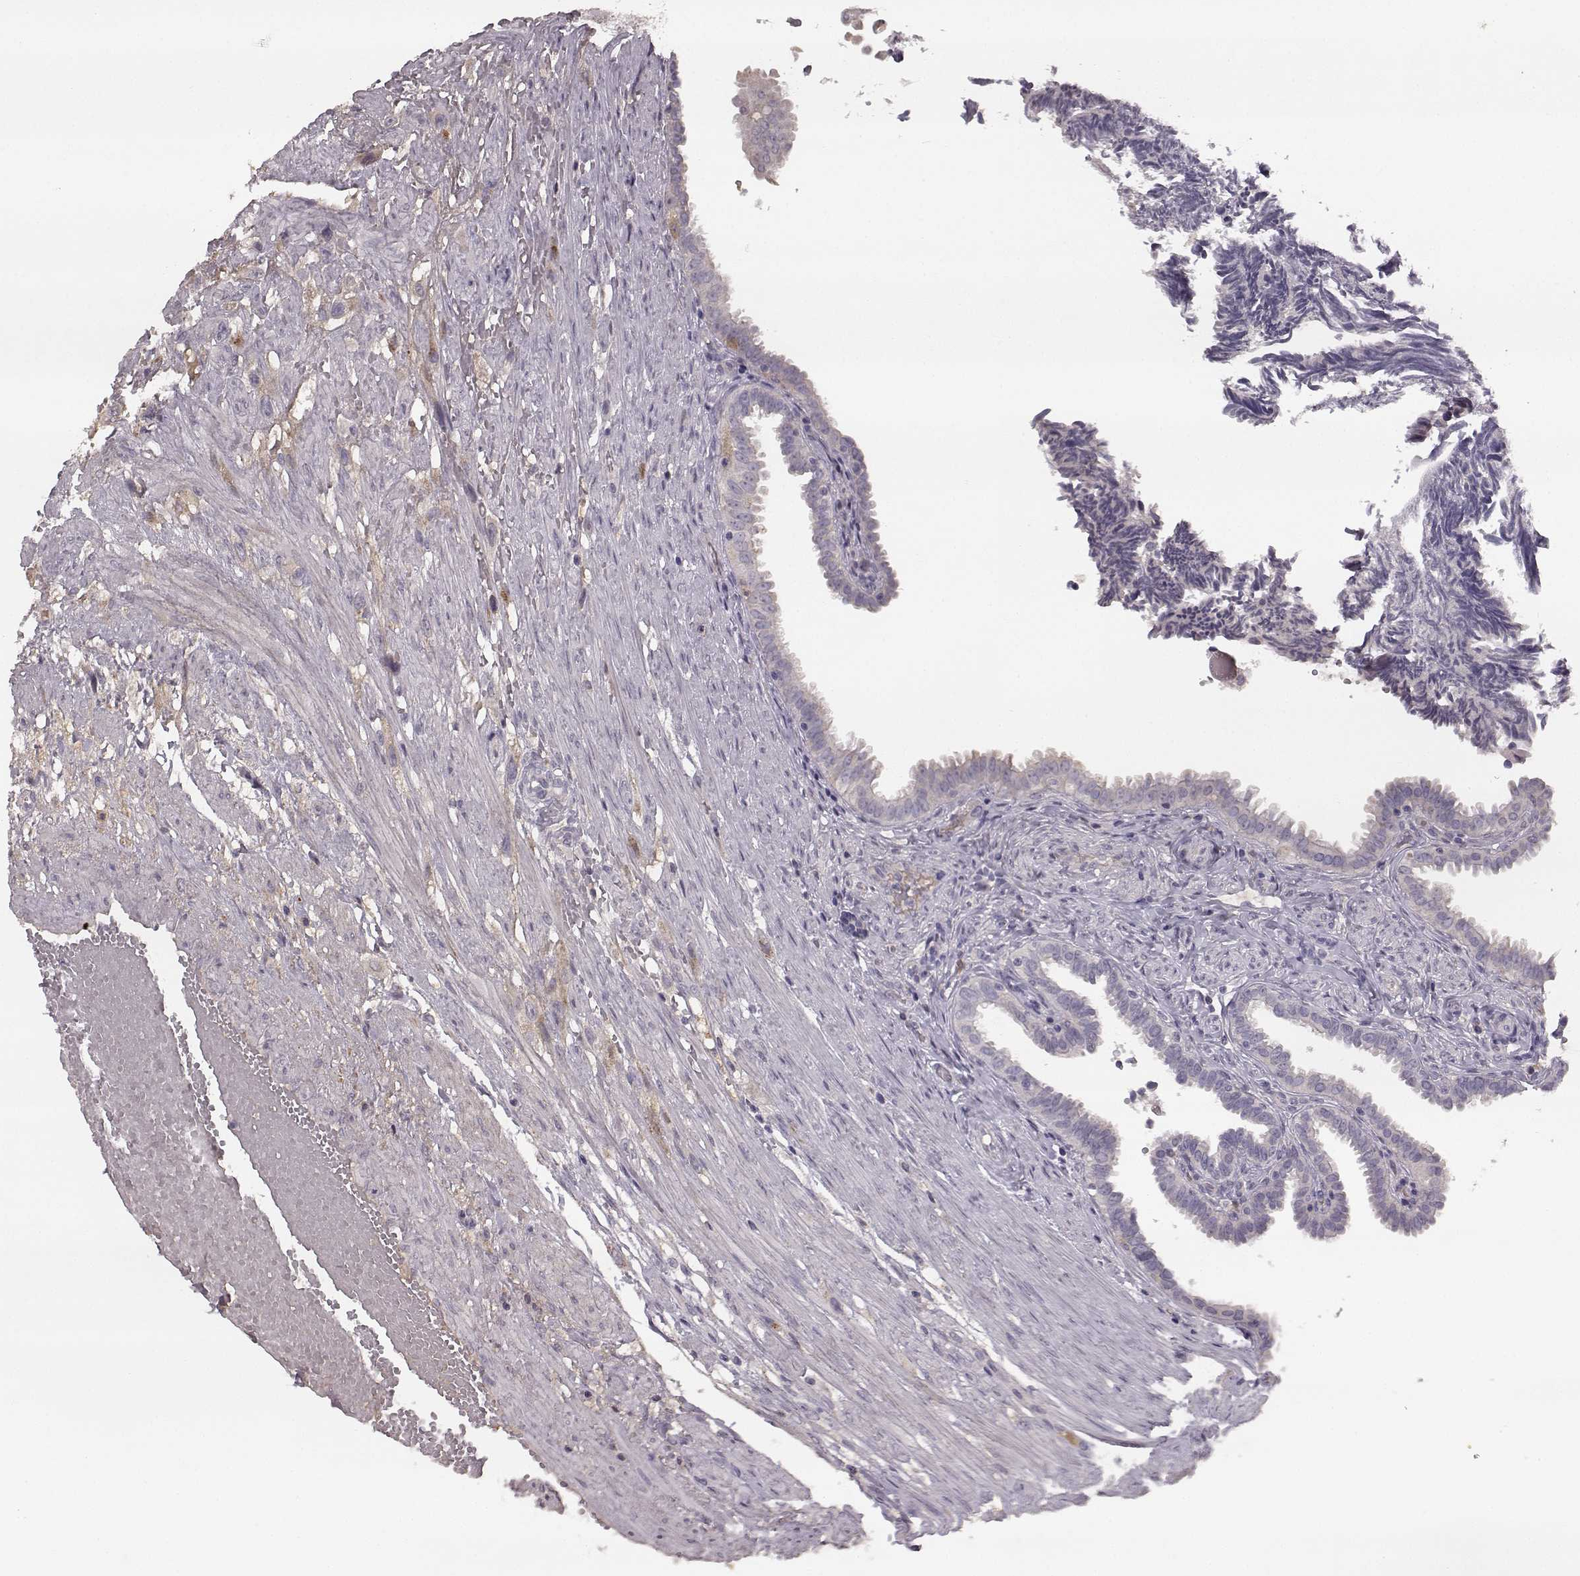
{"staining": {"intensity": "negative", "quantity": "none", "location": "none"}, "tissue": "fallopian tube", "cell_type": "Glandular cells", "image_type": "normal", "snomed": [{"axis": "morphology", "description": "Normal tissue, NOS"}, {"axis": "topography", "description": "Fallopian tube"}], "caption": "This image is of unremarkable fallopian tube stained with IHC to label a protein in brown with the nuclei are counter-stained blue. There is no staining in glandular cells. (DAB (3,3'-diaminobenzidine) immunohistochemistry, high magnification).", "gene": "YJEFN3", "patient": {"sex": "female", "age": 39}}